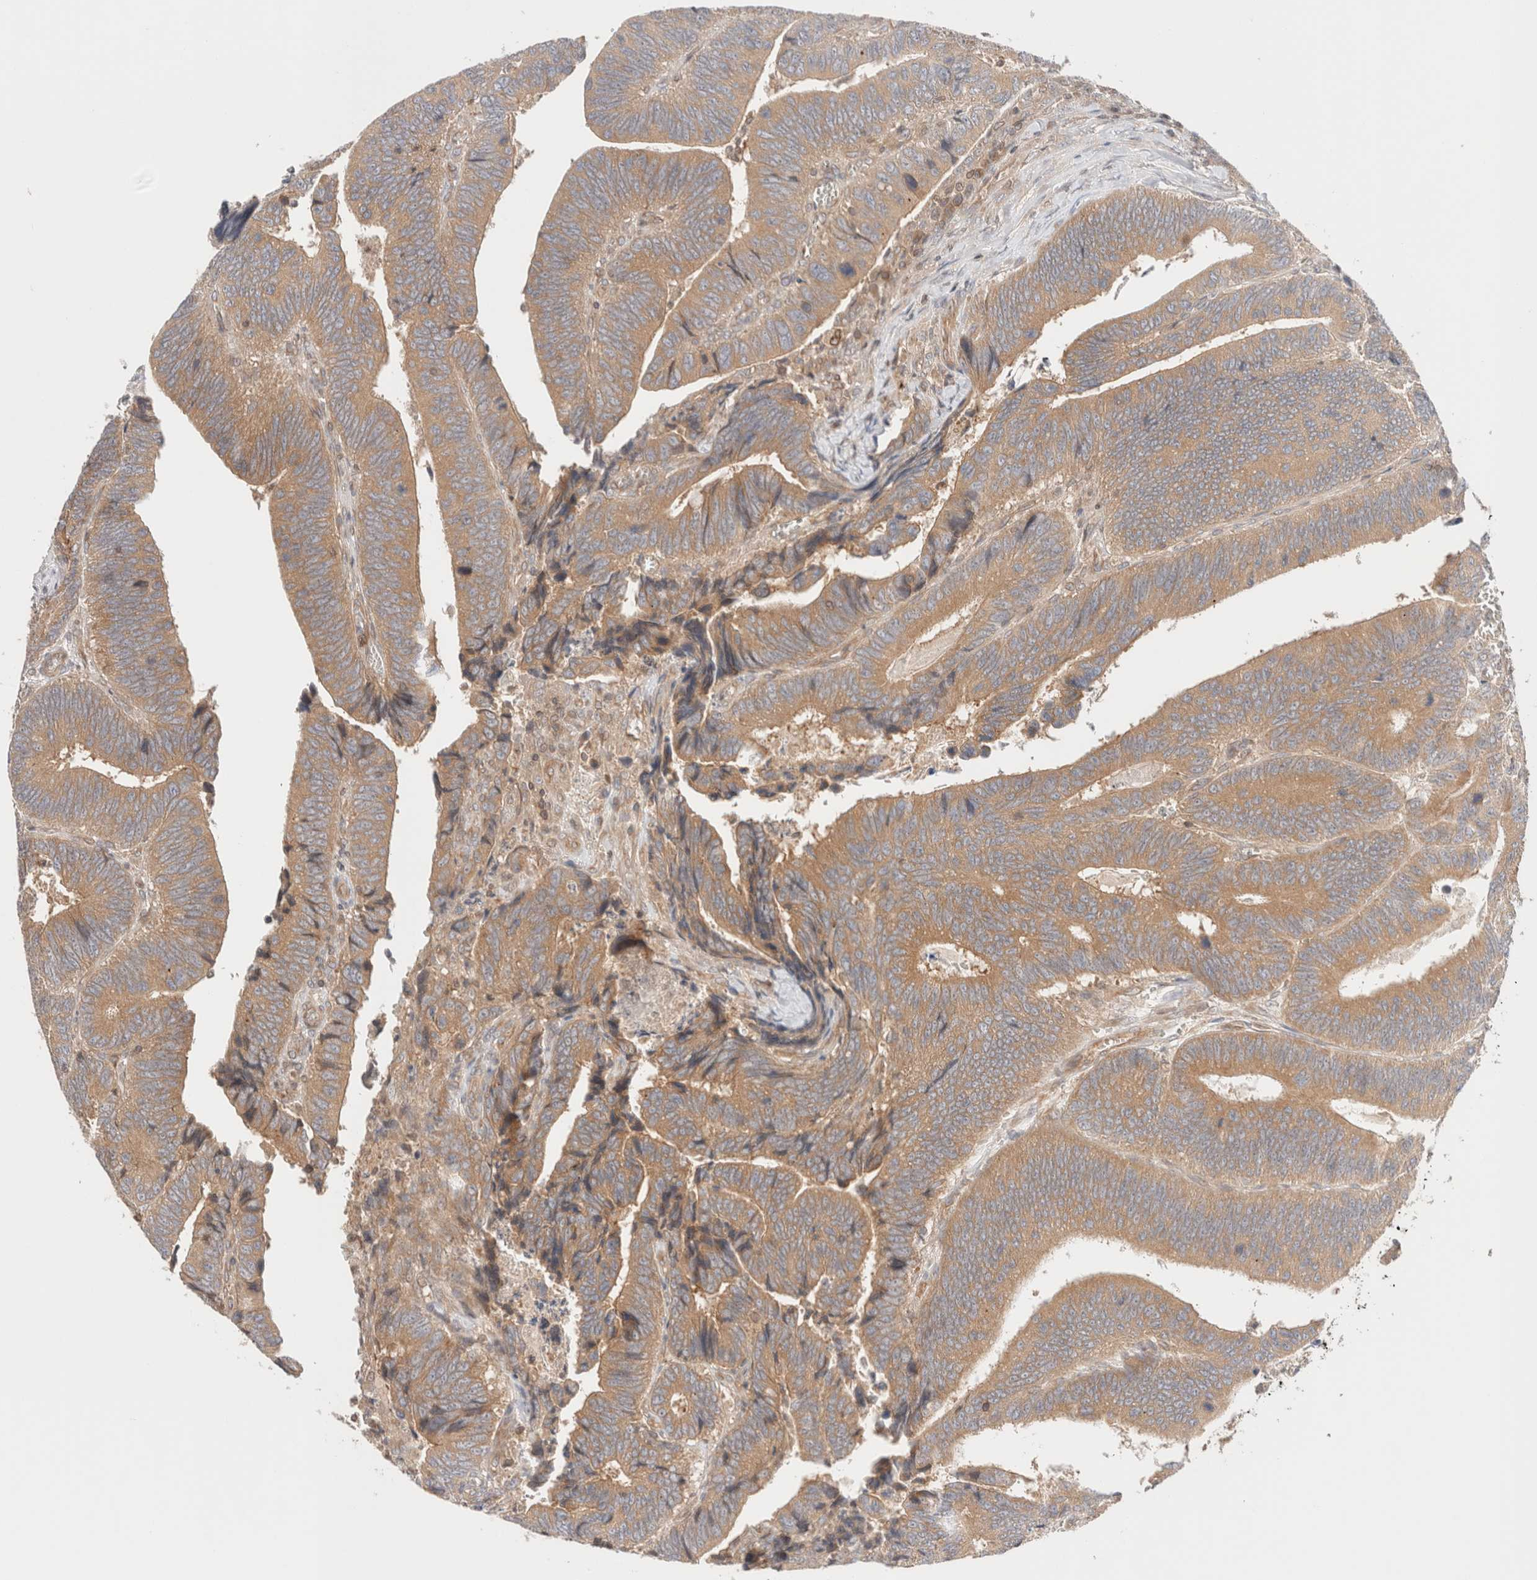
{"staining": {"intensity": "moderate", "quantity": ">75%", "location": "cytoplasmic/membranous"}, "tissue": "colorectal cancer", "cell_type": "Tumor cells", "image_type": "cancer", "snomed": [{"axis": "morphology", "description": "Inflammation, NOS"}, {"axis": "morphology", "description": "Adenocarcinoma, NOS"}, {"axis": "topography", "description": "Colon"}], "caption": "DAB immunohistochemical staining of colorectal cancer displays moderate cytoplasmic/membranous protein positivity in approximately >75% of tumor cells. Nuclei are stained in blue.", "gene": "SIKE1", "patient": {"sex": "male", "age": 72}}